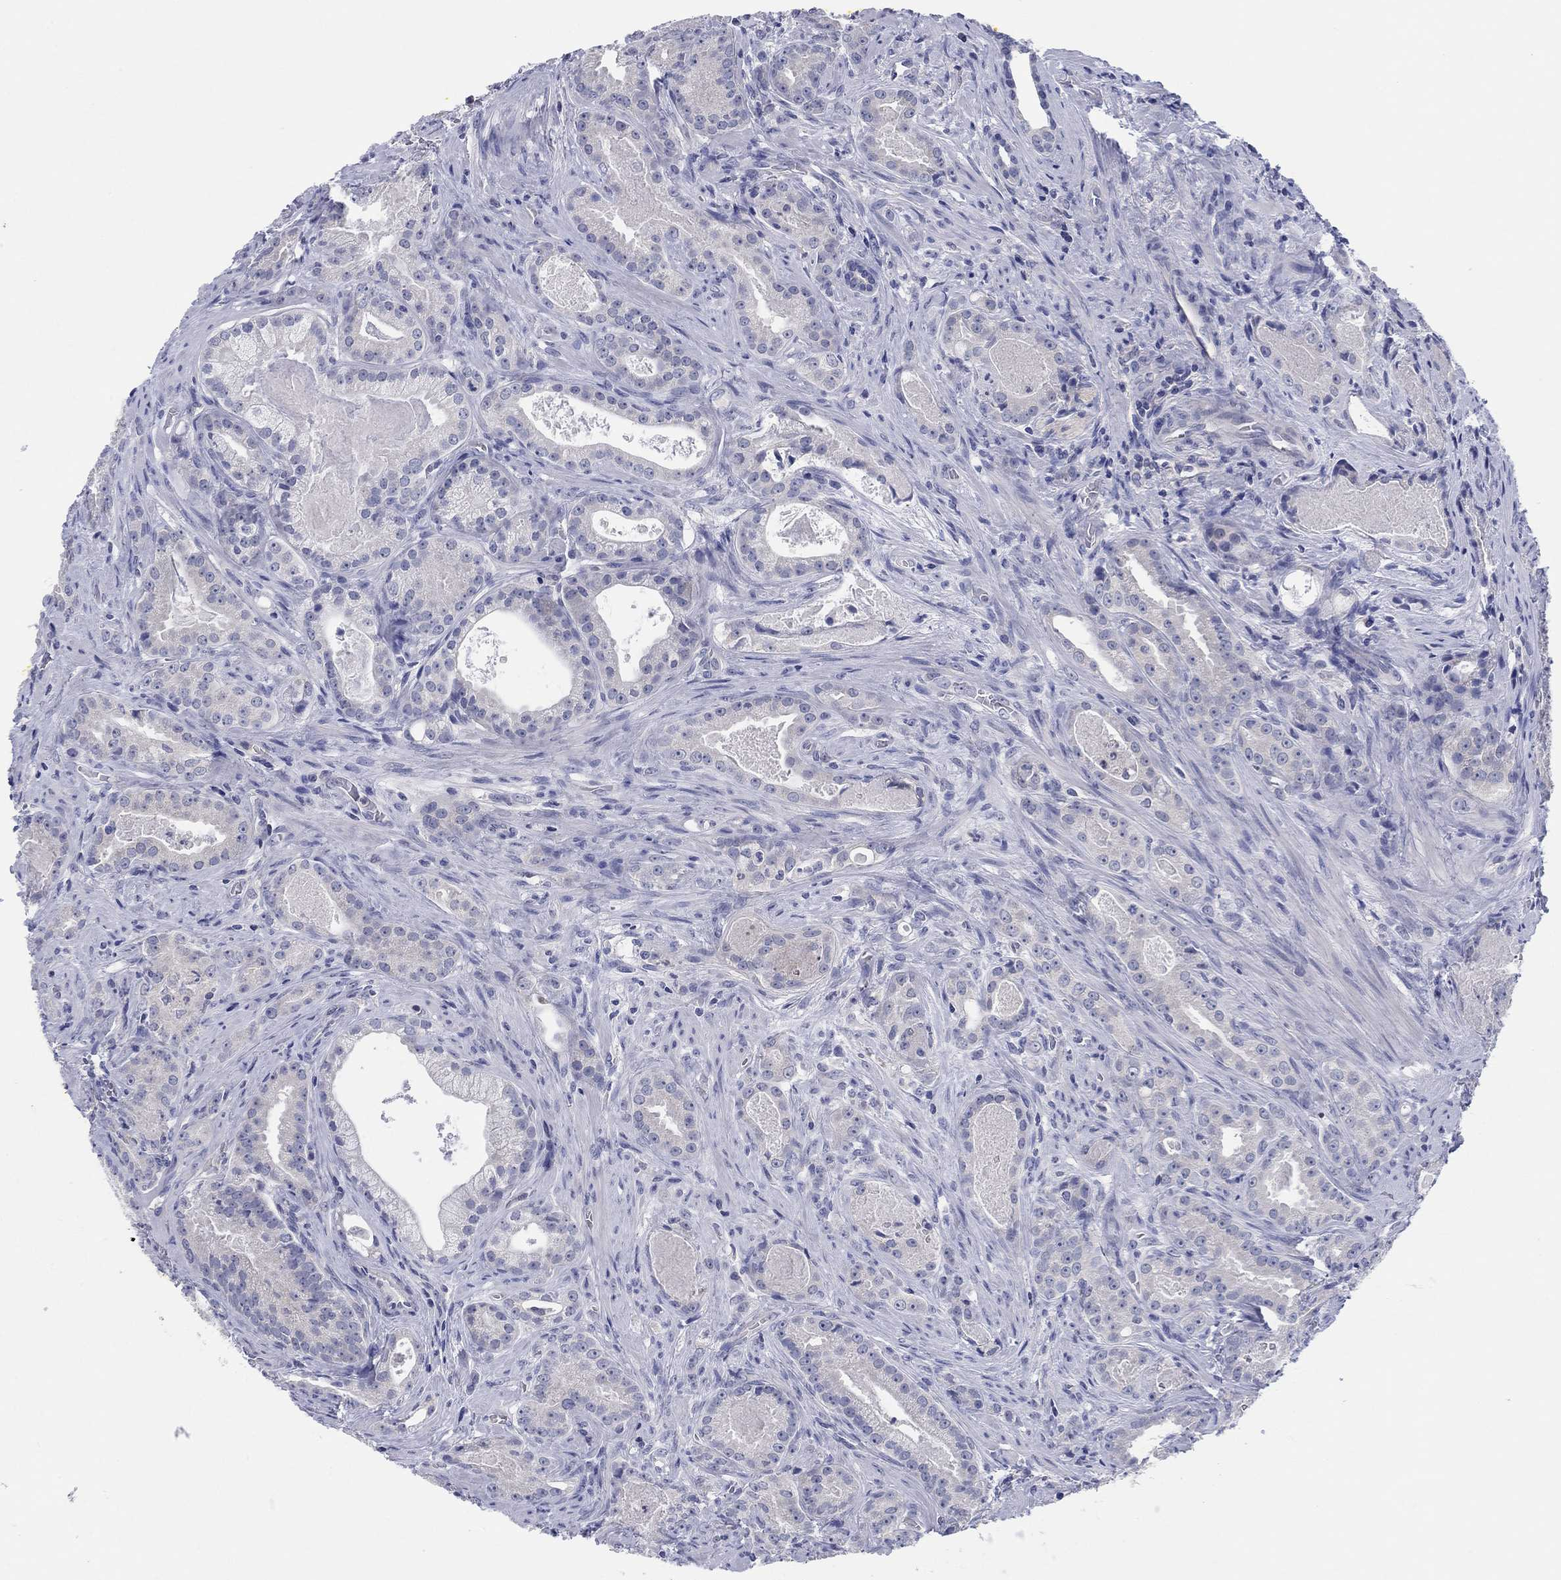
{"staining": {"intensity": "negative", "quantity": "none", "location": "none"}, "tissue": "prostate cancer", "cell_type": "Tumor cells", "image_type": "cancer", "snomed": [{"axis": "morphology", "description": "Adenocarcinoma, NOS"}, {"axis": "topography", "description": "Prostate"}], "caption": "This is an IHC photomicrograph of human prostate cancer. There is no expression in tumor cells.", "gene": "FER1L6", "patient": {"sex": "male", "age": 61}}